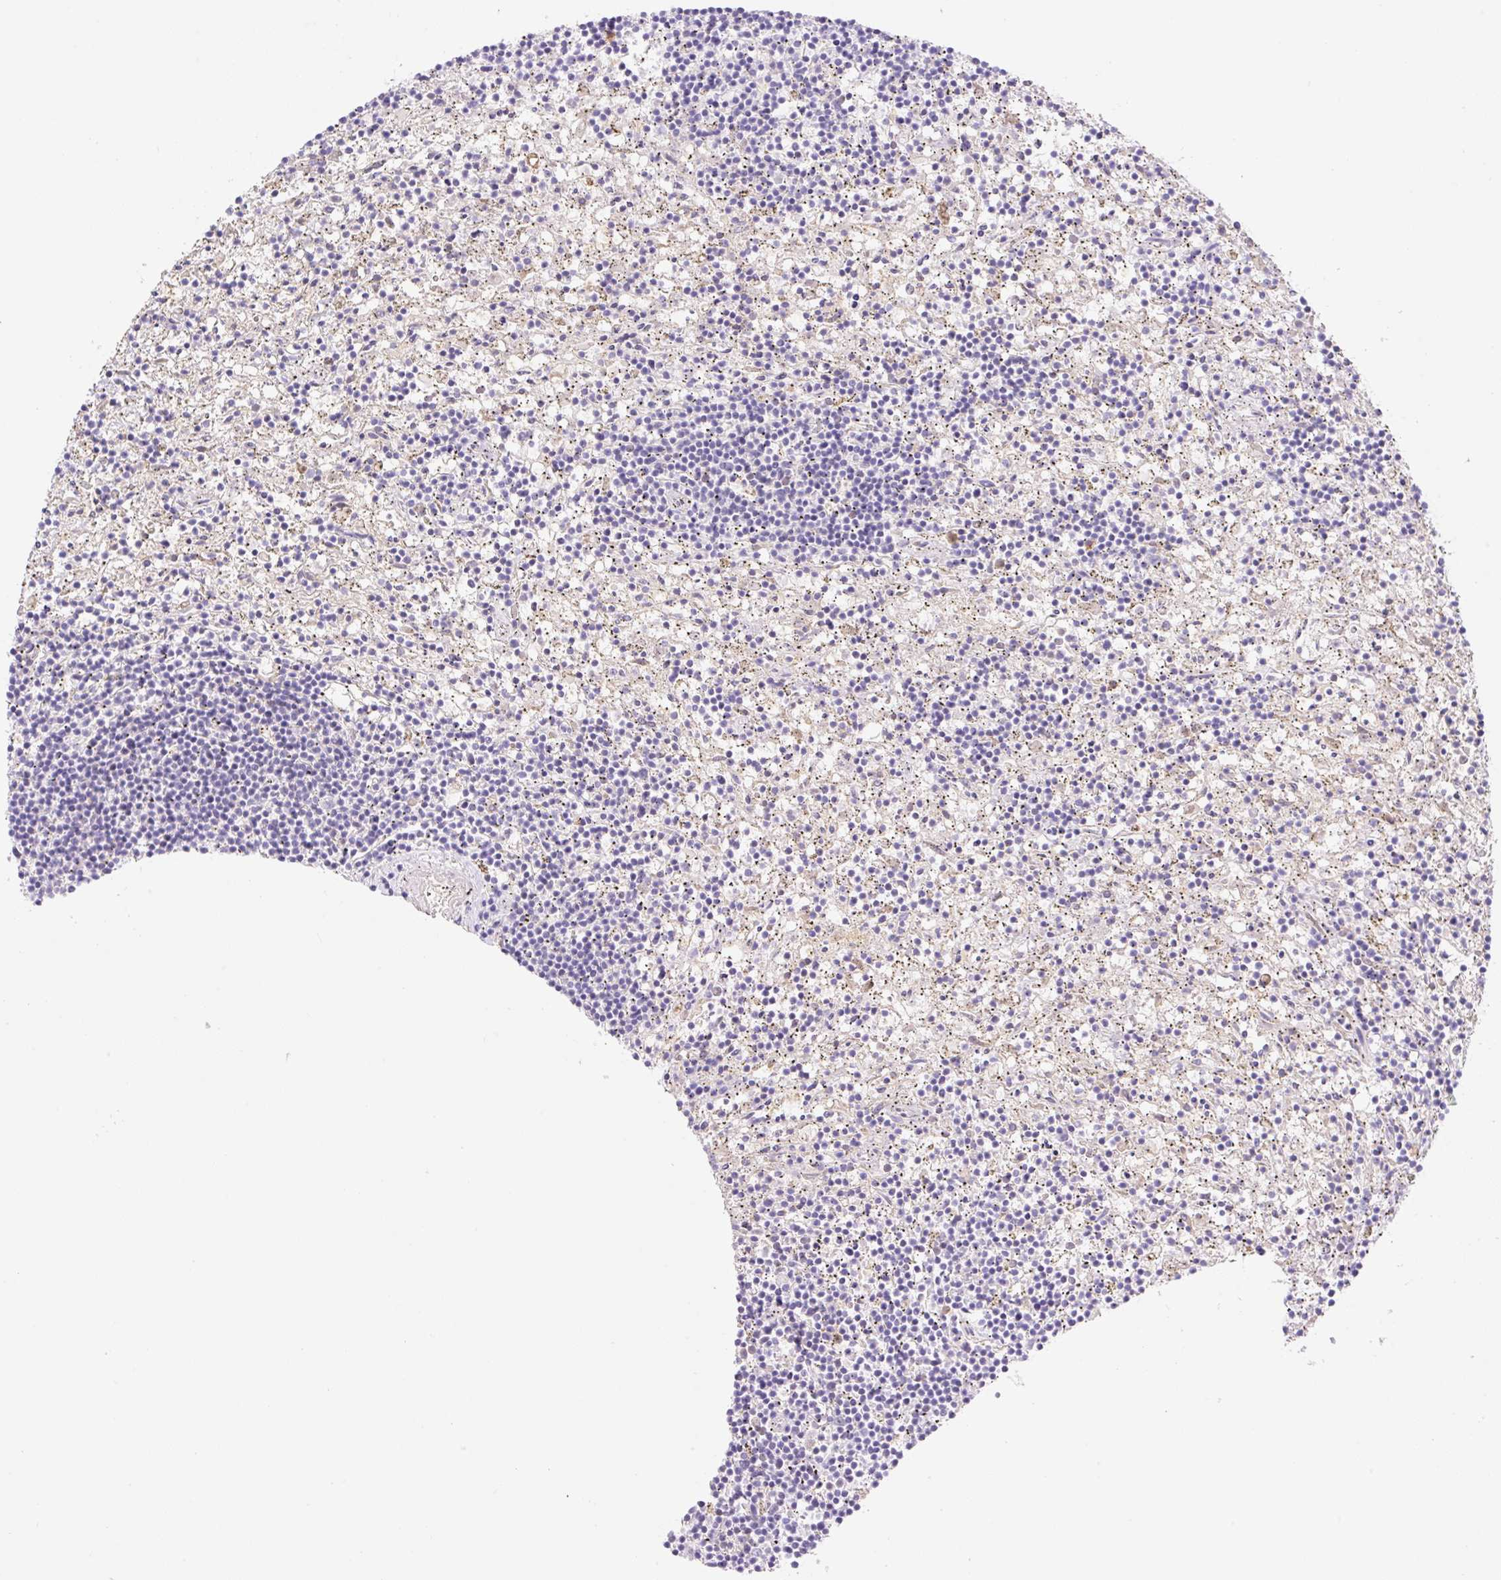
{"staining": {"intensity": "negative", "quantity": "none", "location": "none"}, "tissue": "lymphoma", "cell_type": "Tumor cells", "image_type": "cancer", "snomed": [{"axis": "morphology", "description": "Malignant lymphoma, non-Hodgkin's type, Low grade"}, {"axis": "topography", "description": "Spleen"}], "caption": "A micrograph of low-grade malignant lymphoma, non-Hodgkin's type stained for a protein demonstrates no brown staining in tumor cells. The staining was performed using DAB (3,3'-diaminobenzidine) to visualize the protein expression in brown, while the nuclei were stained in blue with hematoxylin (Magnification: 20x).", "gene": "DENND5A", "patient": {"sex": "male", "age": 76}}